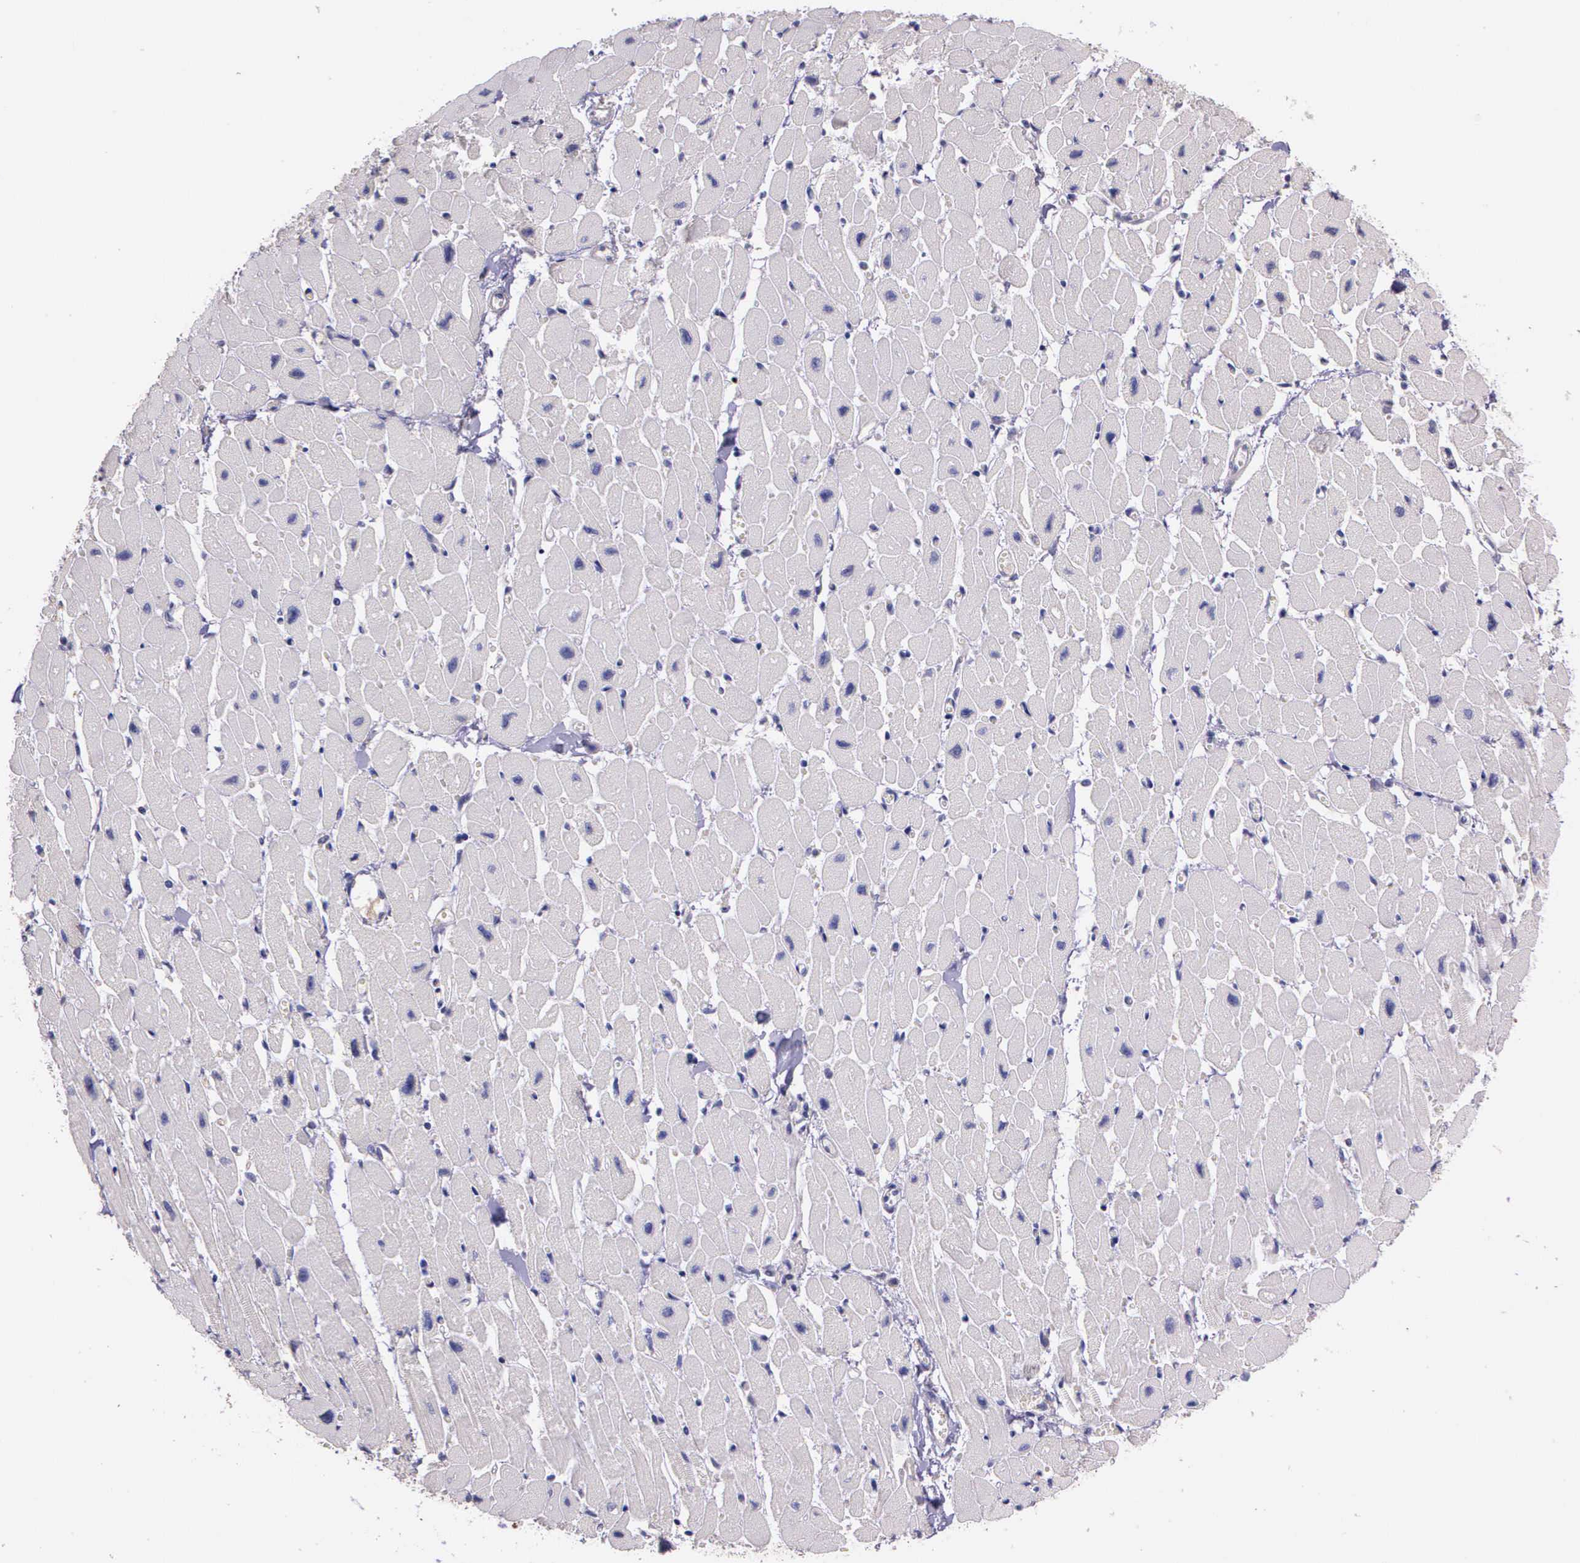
{"staining": {"intensity": "negative", "quantity": "none", "location": "none"}, "tissue": "heart muscle", "cell_type": "Cardiomyocytes", "image_type": "normal", "snomed": [{"axis": "morphology", "description": "Normal tissue, NOS"}, {"axis": "topography", "description": "Heart"}], "caption": "This image is of unremarkable heart muscle stained with immunohistochemistry (IHC) to label a protein in brown with the nuclei are counter-stained blue. There is no positivity in cardiomyocytes. The staining was performed using DAB to visualize the protein expression in brown, while the nuclei were stained in blue with hematoxylin (Magnification: 20x).", "gene": "IGBP1P2", "patient": {"sex": "female", "age": 54}}